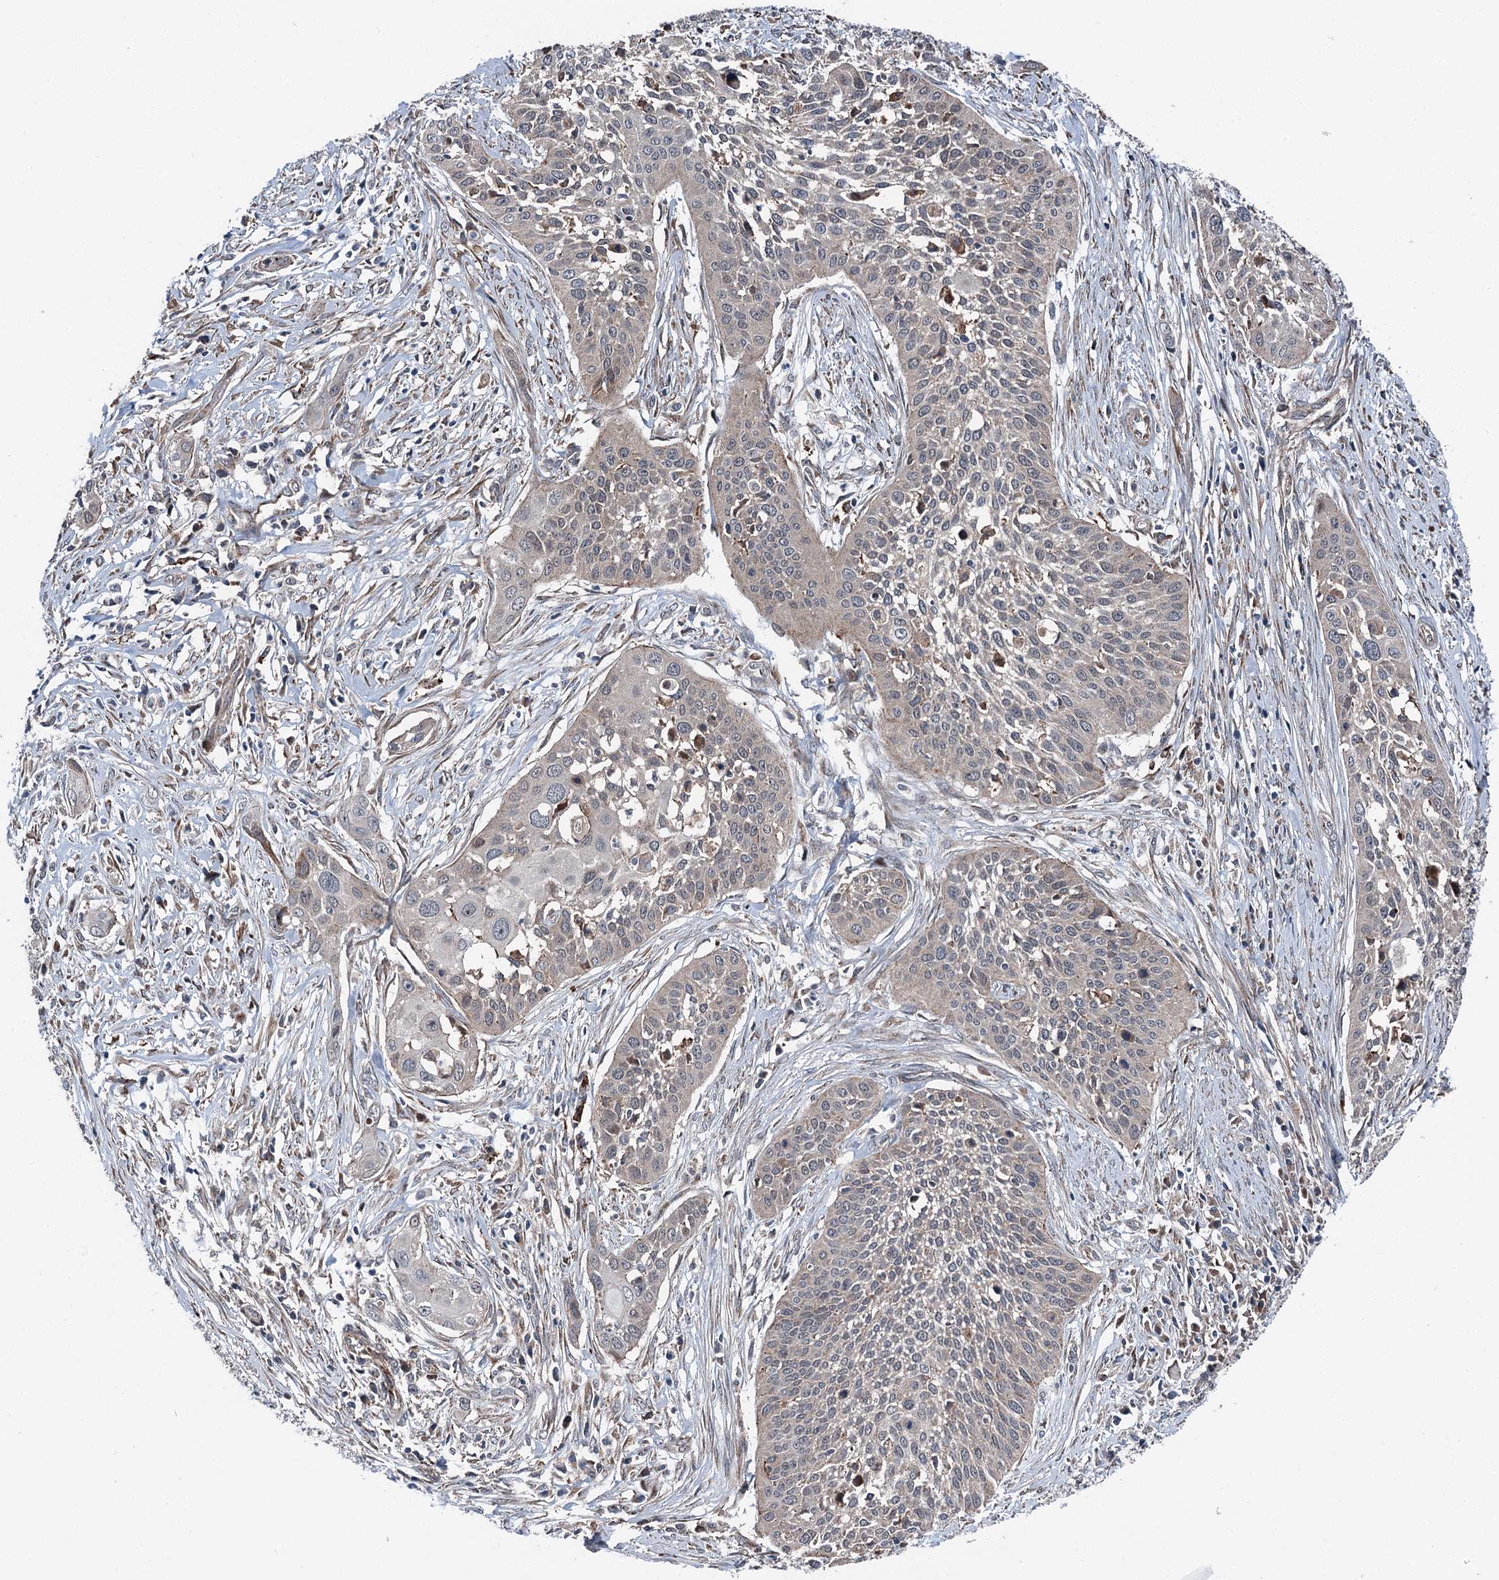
{"staining": {"intensity": "negative", "quantity": "none", "location": "none"}, "tissue": "cervical cancer", "cell_type": "Tumor cells", "image_type": "cancer", "snomed": [{"axis": "morphology", "description": "Squamous cell carcinoma, NOS"}, {"axis": "topography", "description": "Cervix"}], "caption": "Cervical cancer (squamous cell carcinoma) was stained to show a protein in brown. There is no significant positivity in tumor cells.", "gene": "POLR1D", "patient": {"sex": "female", "age": 34}}